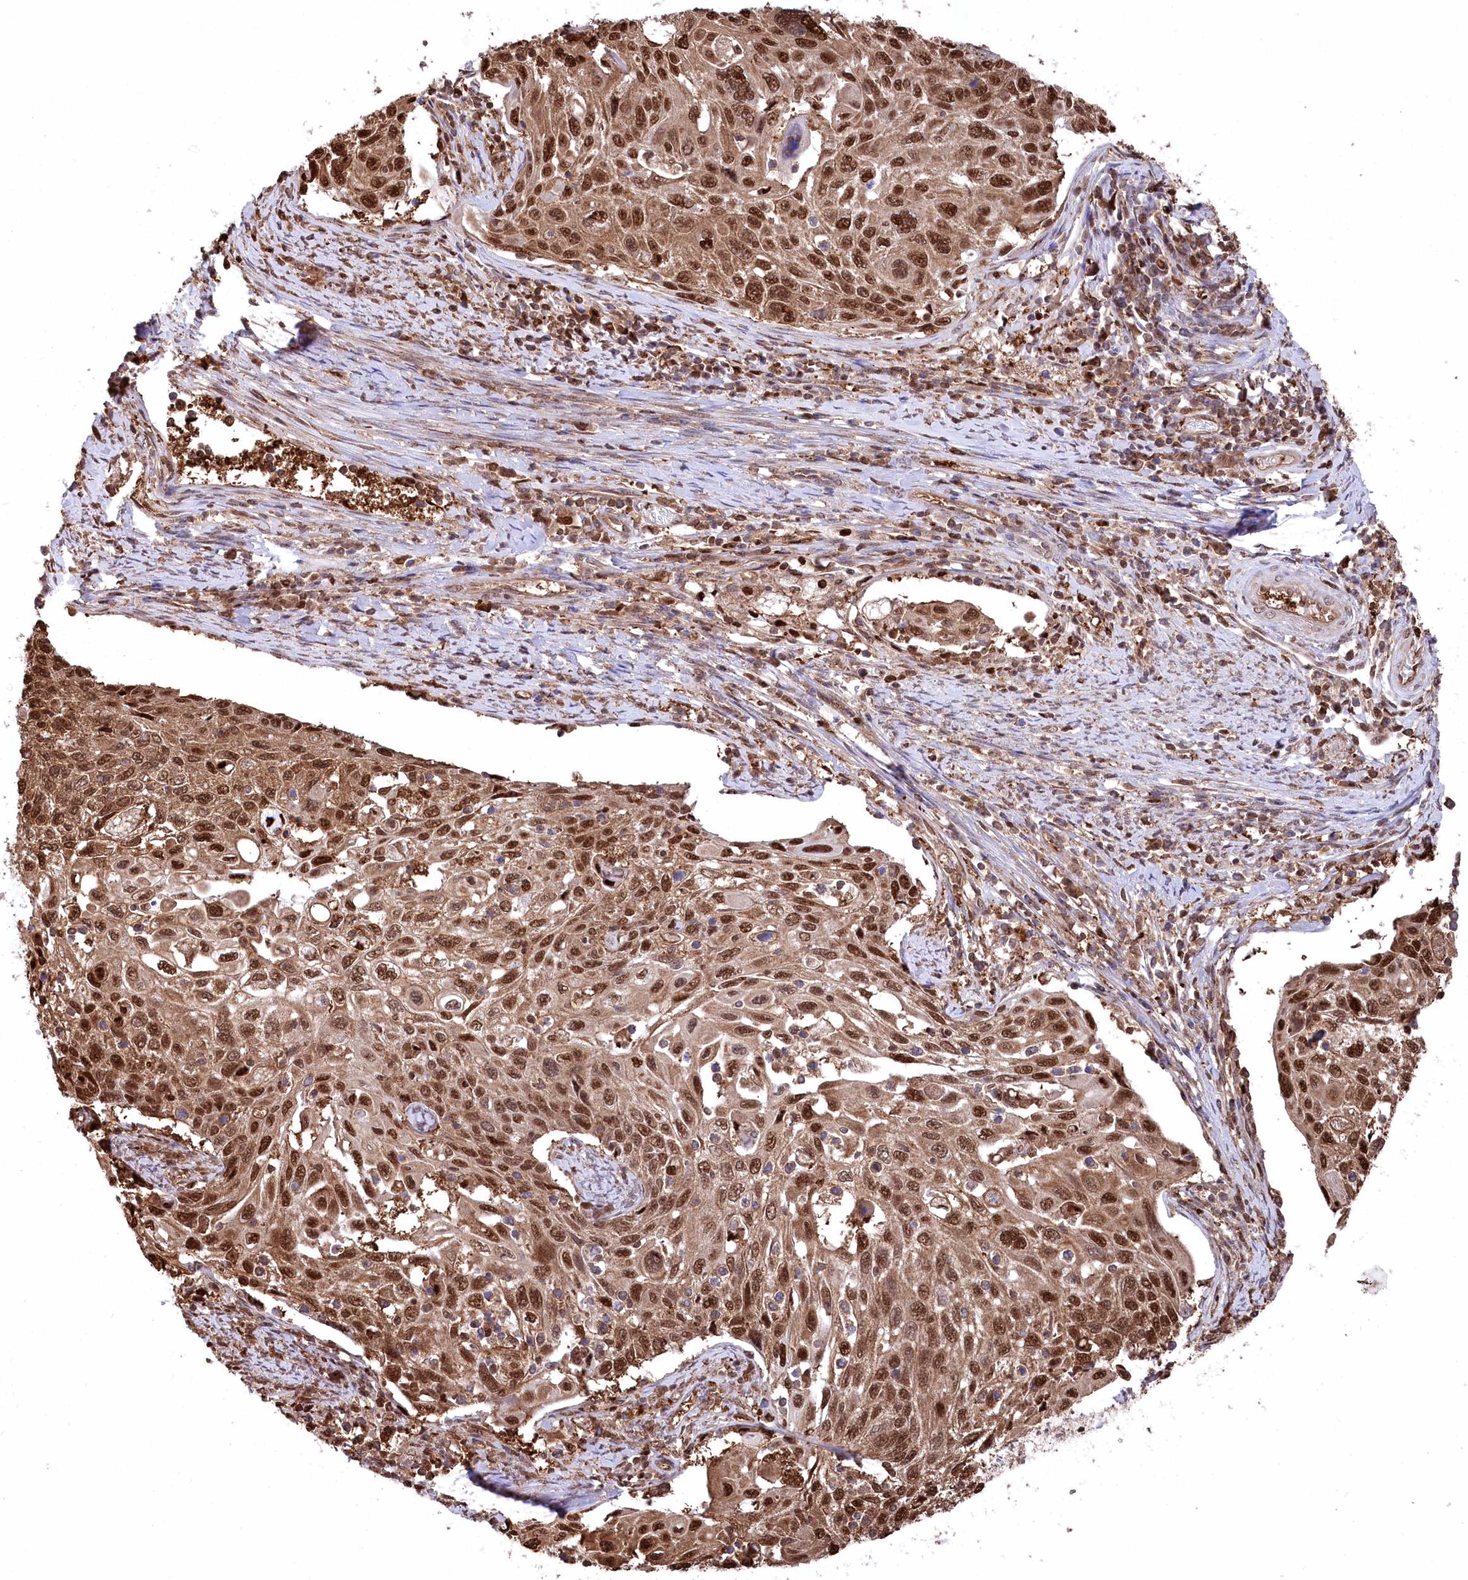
{"staining": {"intensity": "strong", "quantity": ">75%", "location": "cytoplasmic/membranous,nuclear"}, "tissue": "cervical cancer", "cell_type": "Tumor cells", "image_type": "cancer", "snomed": [{"axis": "morphology", "description": "Squamous cell carcinoma, NOS"}, {"axis": "topography", "description": "Cervix"}], "caption": "Immunohistochemical staining of human cervical cancer (squamous cell carcinoma) shows high levels of strong cytoplasmic/membranous and nuclear staining in about >75% of tumor cells. The protein is shown in brown color, while the nuclei are stained blue.", "gene": "PSMA1", "patient": {"sex": "female", "age": 70}}